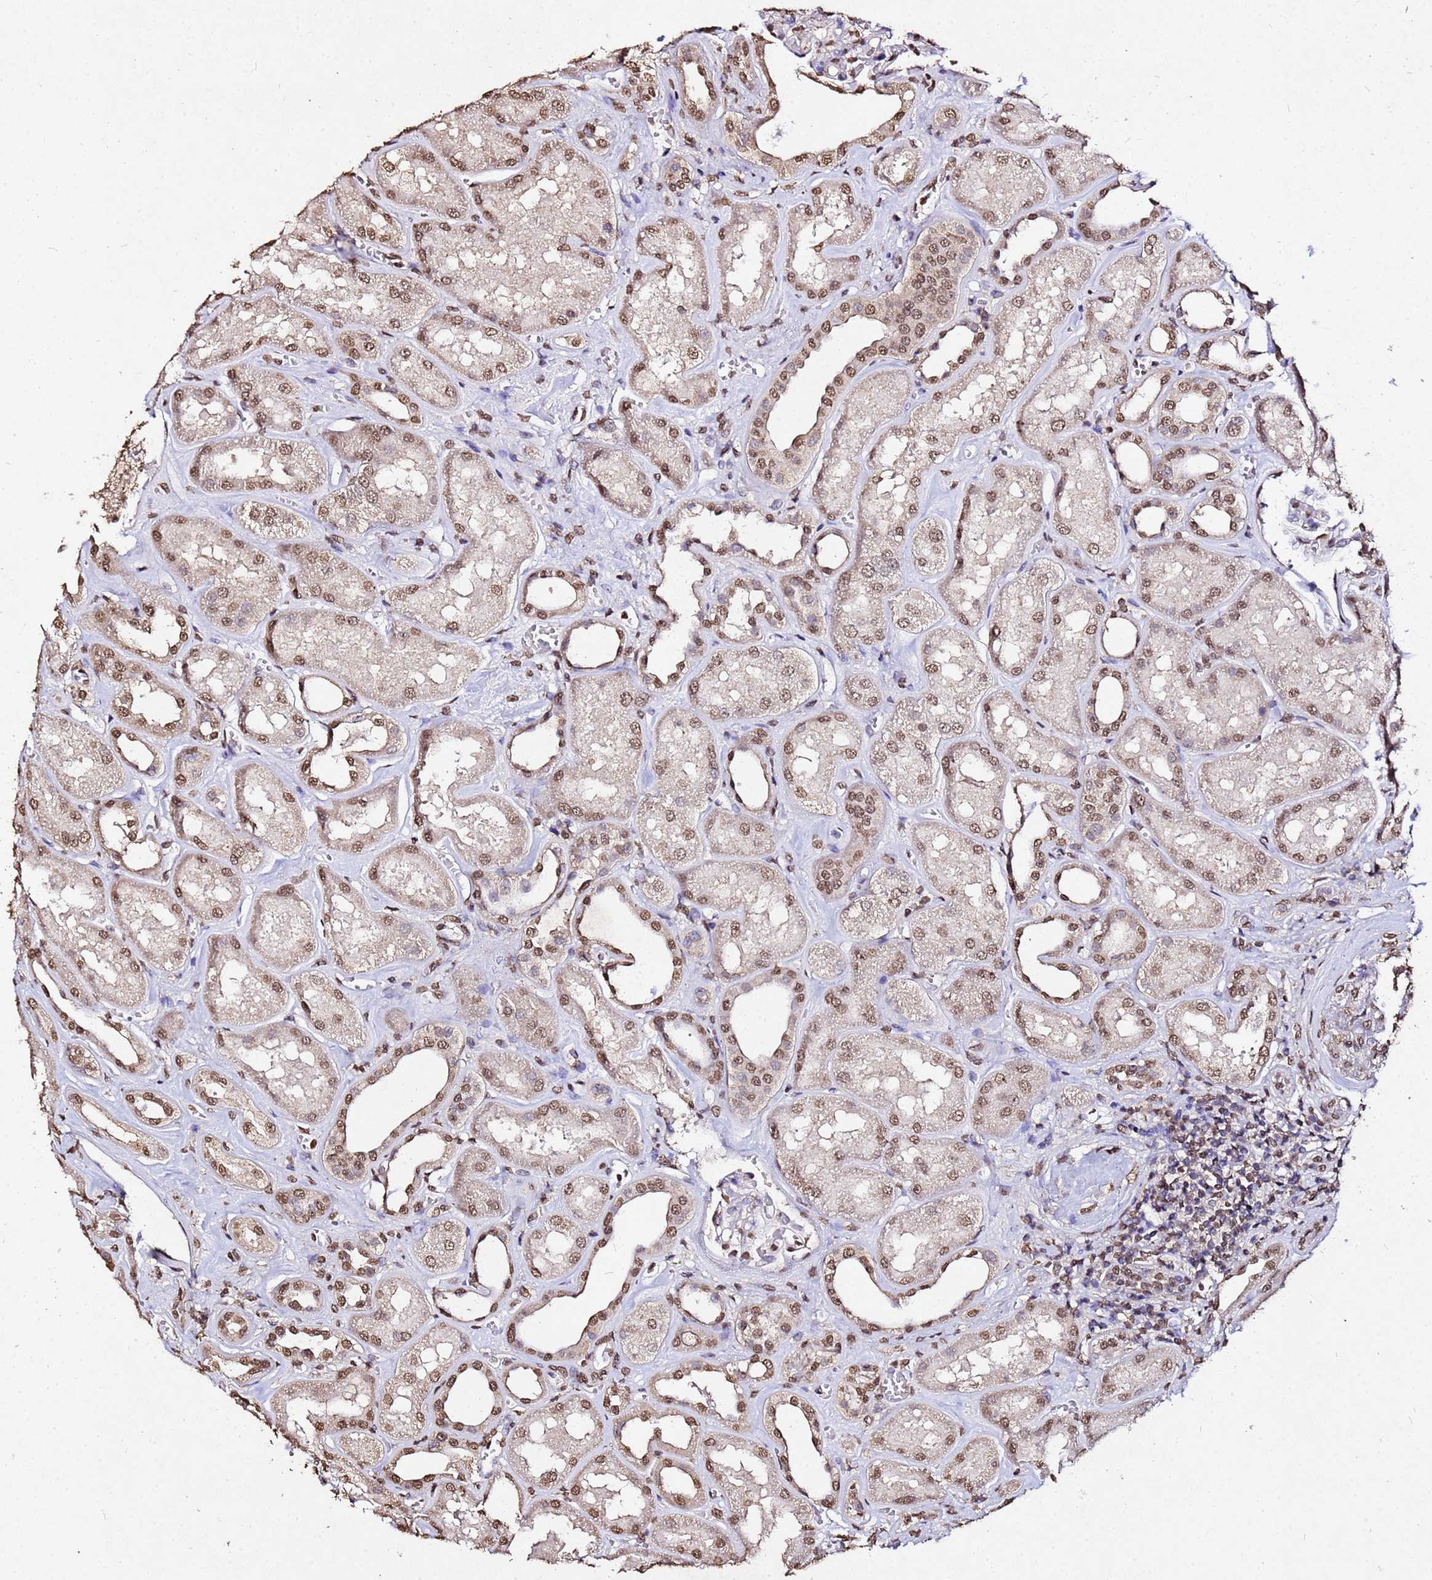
{"staining": {"intensity": "moderate", "quantity": ">75%", "location": "nuclear"}, "tissue": "kidney", "cell_type": "Cells in glomeruli", "image_type": "normal", "snomed": [{"axis": "morphology", "description": "Normal tissue, NOS"}, {"axis": "morphology", "description": "Adenocarcinoma, NOS"}, {"axis": "topography", "description": "Kidney"}], "caption": "About >75% of cells in glomeruli in normal human kidney reveal moderate nuclear protein staining as visualized by brown immunohistochemical staining.", "gene": "MYOCD", "patient": {"sex": "female", "age": 68}}